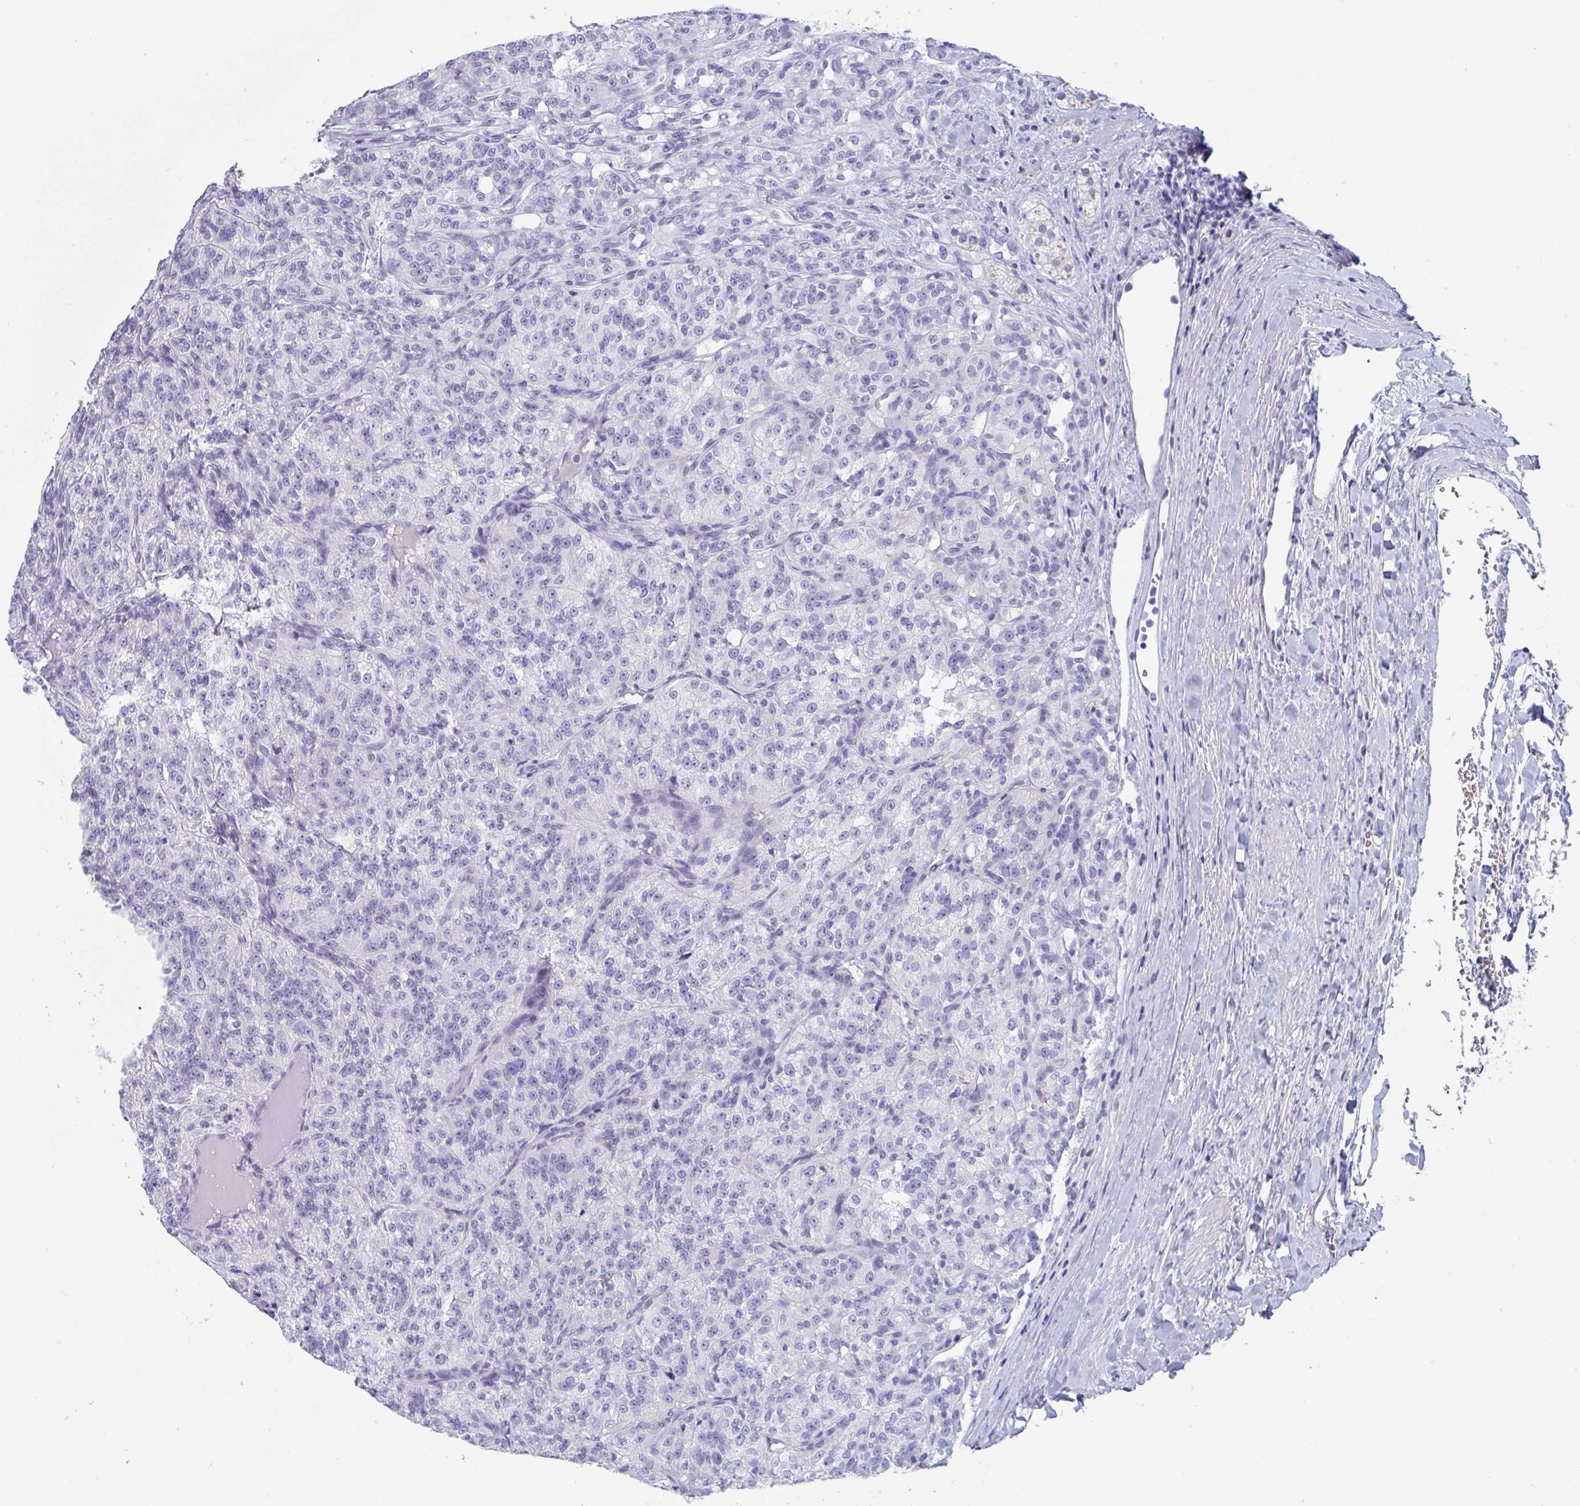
{"staining": {"intensity": "negative", "quantity": "none", "location": "none"}, "tissue": "renal cancer", "cell_type": "Tumor cells", "image_type": "cancer", "snomed": [{"axis": "morphology", "description": "Adenocarcinoma, NOS"}, {"axis": "topography", "description": "Kidney"}], "caption": "Image shows no significant protein positivity in tumor cells of renal cancer. (Stains: DAB immunohistochemistry (IHC) with hematoxylin counter stain, Microscopy: brightfield microscopy at high magnification).", "gene": "DPEP3", "patient": {"sex": "female", "age": 63}}